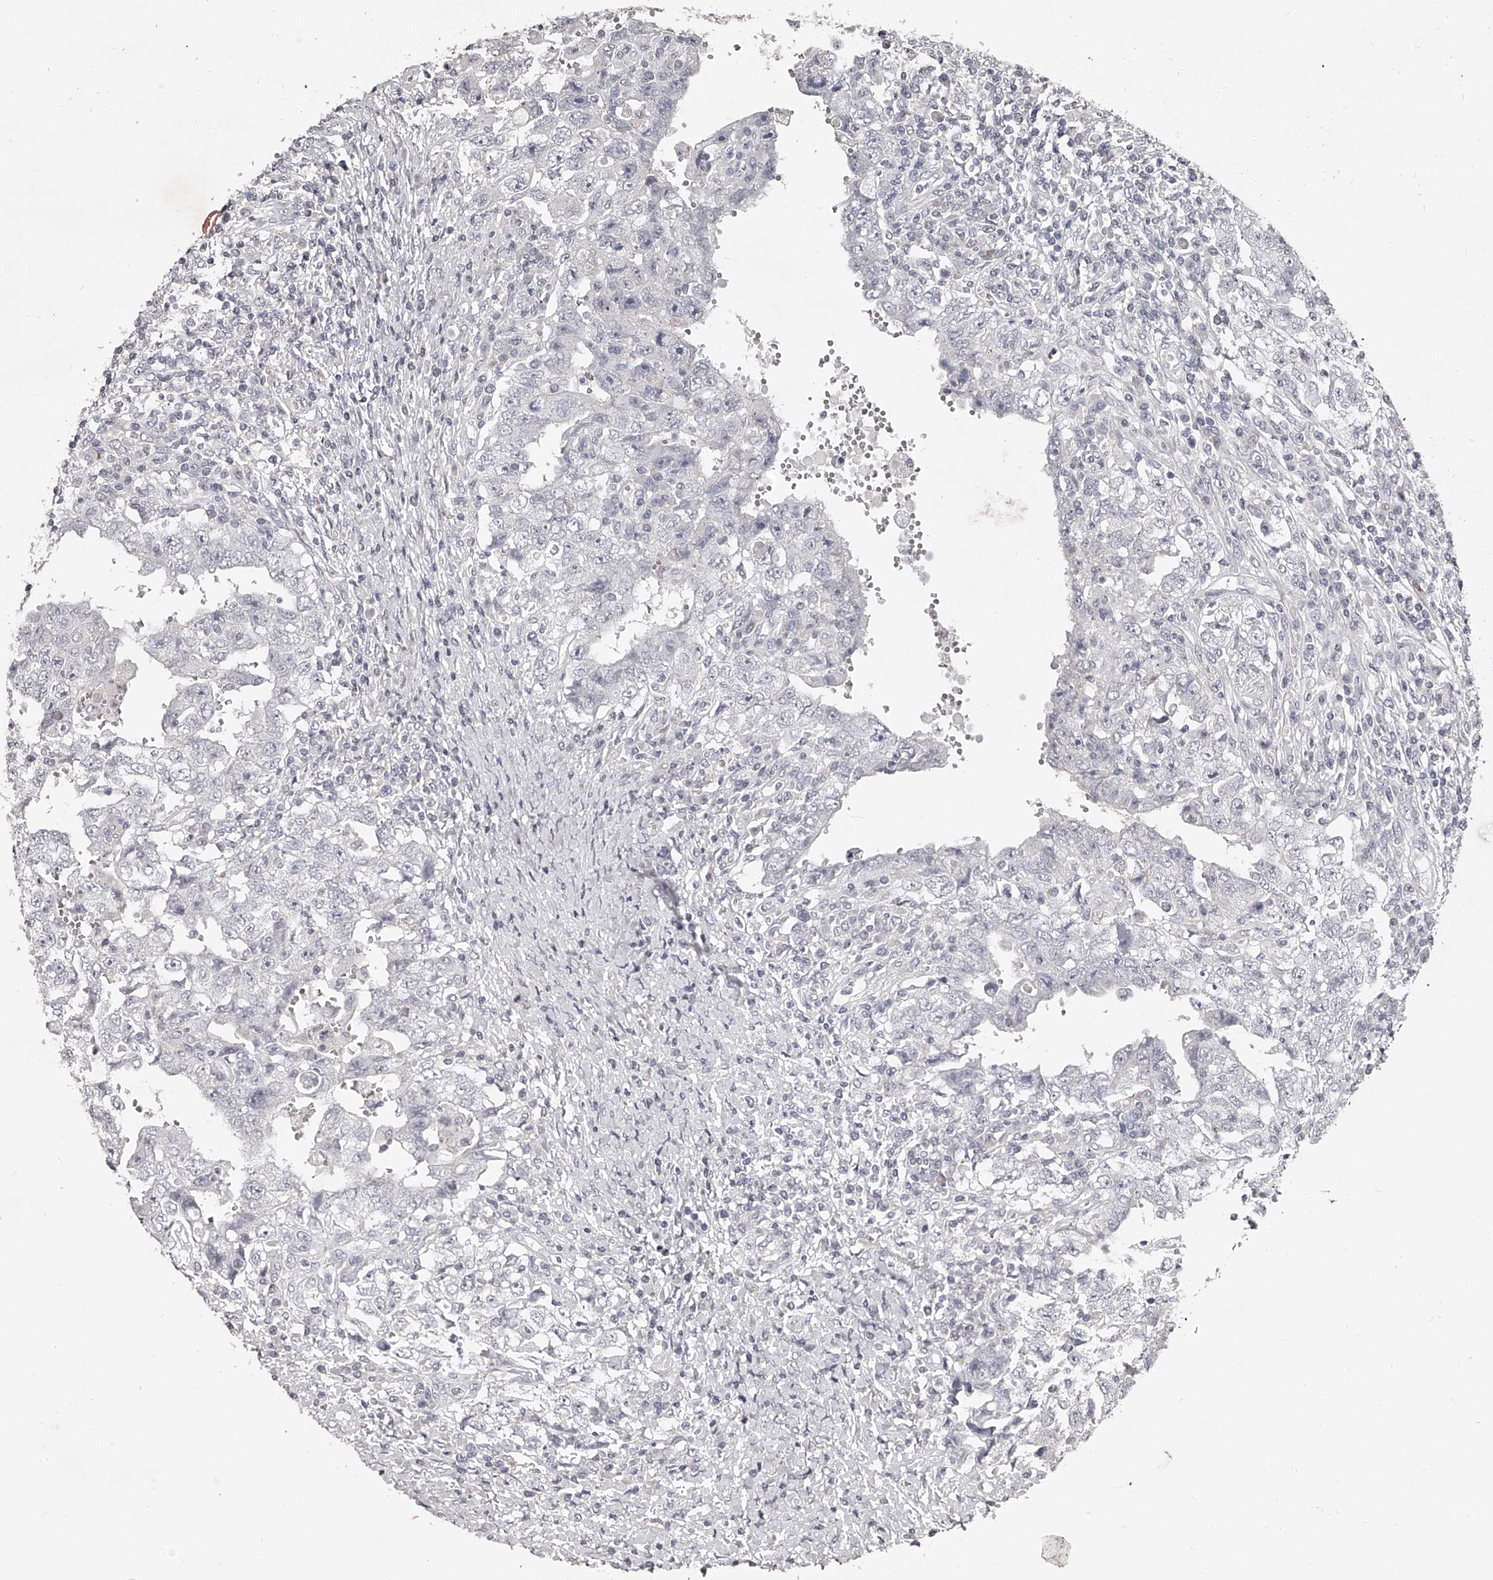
{"staining": {"intensity": "negative", "quantity": "none", "location": "none"}, "tissue": "testis cancer", "cell_type": "Tumor cells", "image_type": "cancer", "snomed": [{"axis": "morphology", "description": "Carcinoma, Embryonal, NOS"}, {"axis": "topography", "description": "Testis"}], "caption": "Immunohistochemistry (IHC) of testis cancer (embryonal carcinoma) reveals no expression in tumor cells.", "gene": "NT5DC1", "patient": {"sex": "male", "age": 26}}